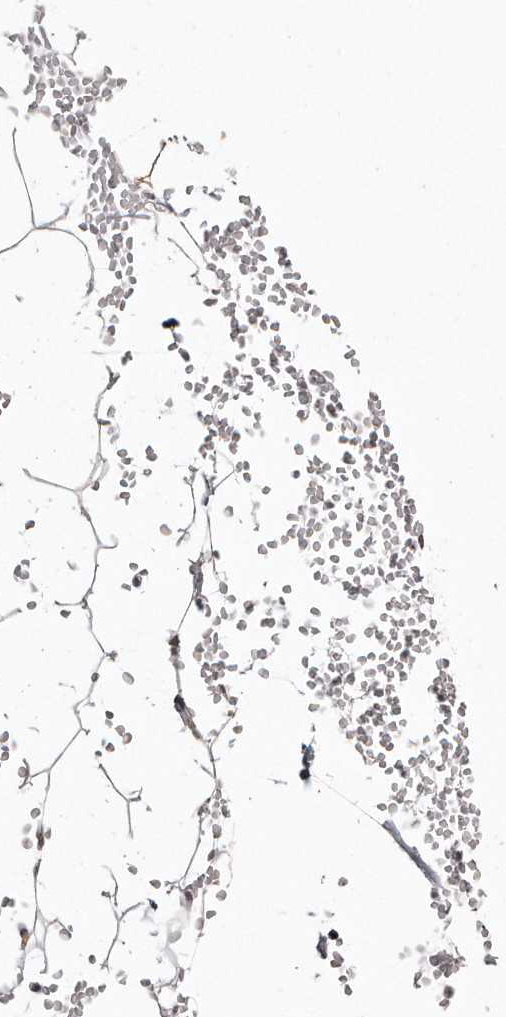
{"staining": {"intensity": "negative", "quantity": "none", "location": "none"}, "tissue": "adipose tissue", "cell_type": "Adipocytes", "image_type": "normal", "snomed": [{"axis": "morphology", "description": "Normal tissue, NOS"}, {"axis": "topography", "description": "Breast"}], "caption": "Image shows no significant protein positivity in adipocytes of normal adipose tissue. (Stains: DAB immunohistochemistry with hematoxylin counter stain, Microscopy: brightfield microscopy at high magnification).", "gene": "ZYG11A", "patient": {"sex": "female", "age": 23}}